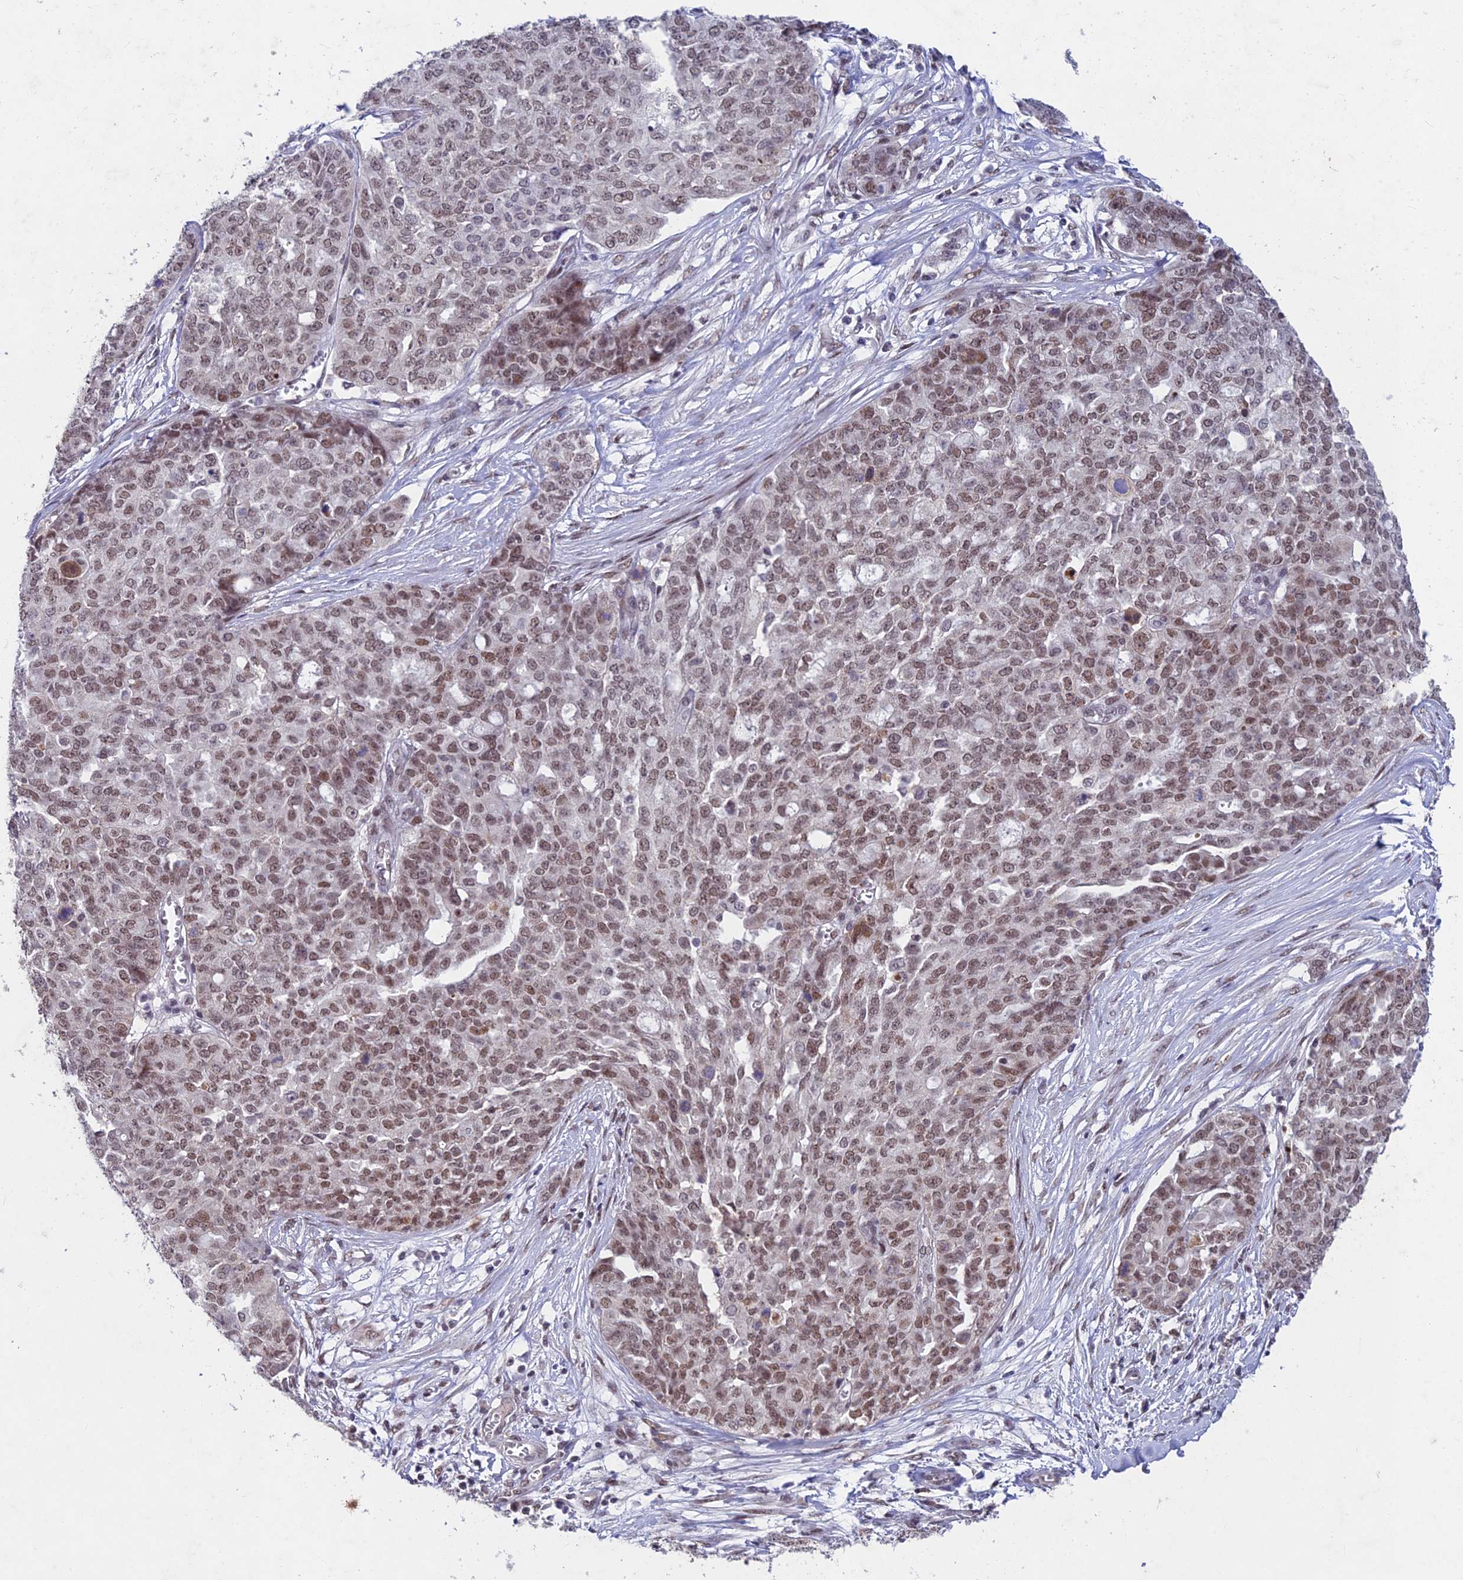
{"staining": {"intensity": "moderate", "quantity": ">75%", "location": "nuclear"}, "tissue": "ovarian cancer", "cell_type": "Tumor cells", "image_type": "cancer", "snomed": [{"axis": "morphology", "description": "Cystadenocarcinoma, serous, NOS"}, {"axis": "topography", "description": "Soft tissue"}, {"axis": "topography", "description": "Ovary"}], "caption": "Protein expression analysis of ovarian cancer reveals moderate nuclear expression in approximately >75% of tumor cells.", "gene": "RAVER1", "patient": {"sex": "female", "age": 57}}